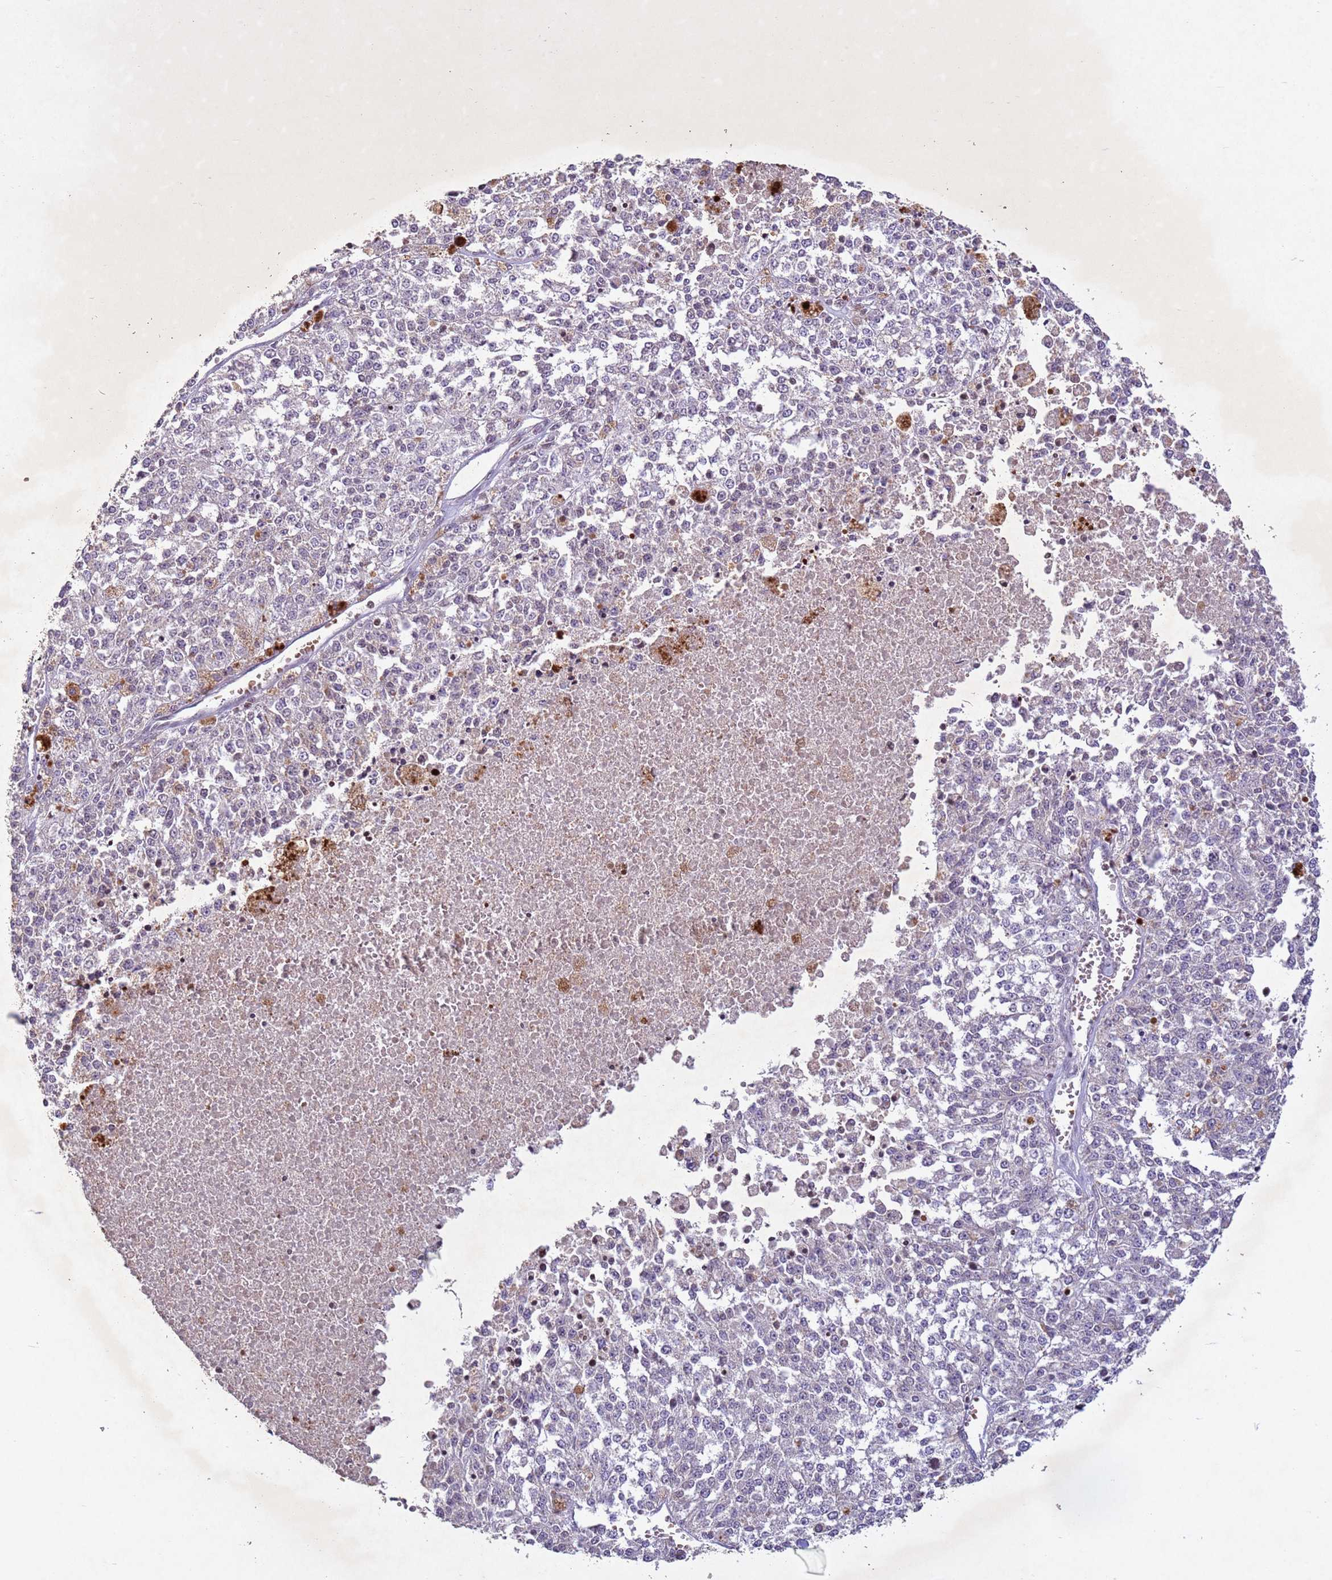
{"staining": {"intensity": "negative", "quantity": "none", "location": "none"}, "tissue": "melanoma", "cell_type": "Tumor cells", "image_type": "cancer", "snomed": [{"axis": "morphology", "description": "Malignant melanoma, NOS"}, {"axis": "topography", "description": "Skin"}], "caption": "Immunohistochemical staining of human melanoma reveals no significant expression in tumor cells.", "gene": "NLRP11", "patient": {"sex": "female", "age": 64}}